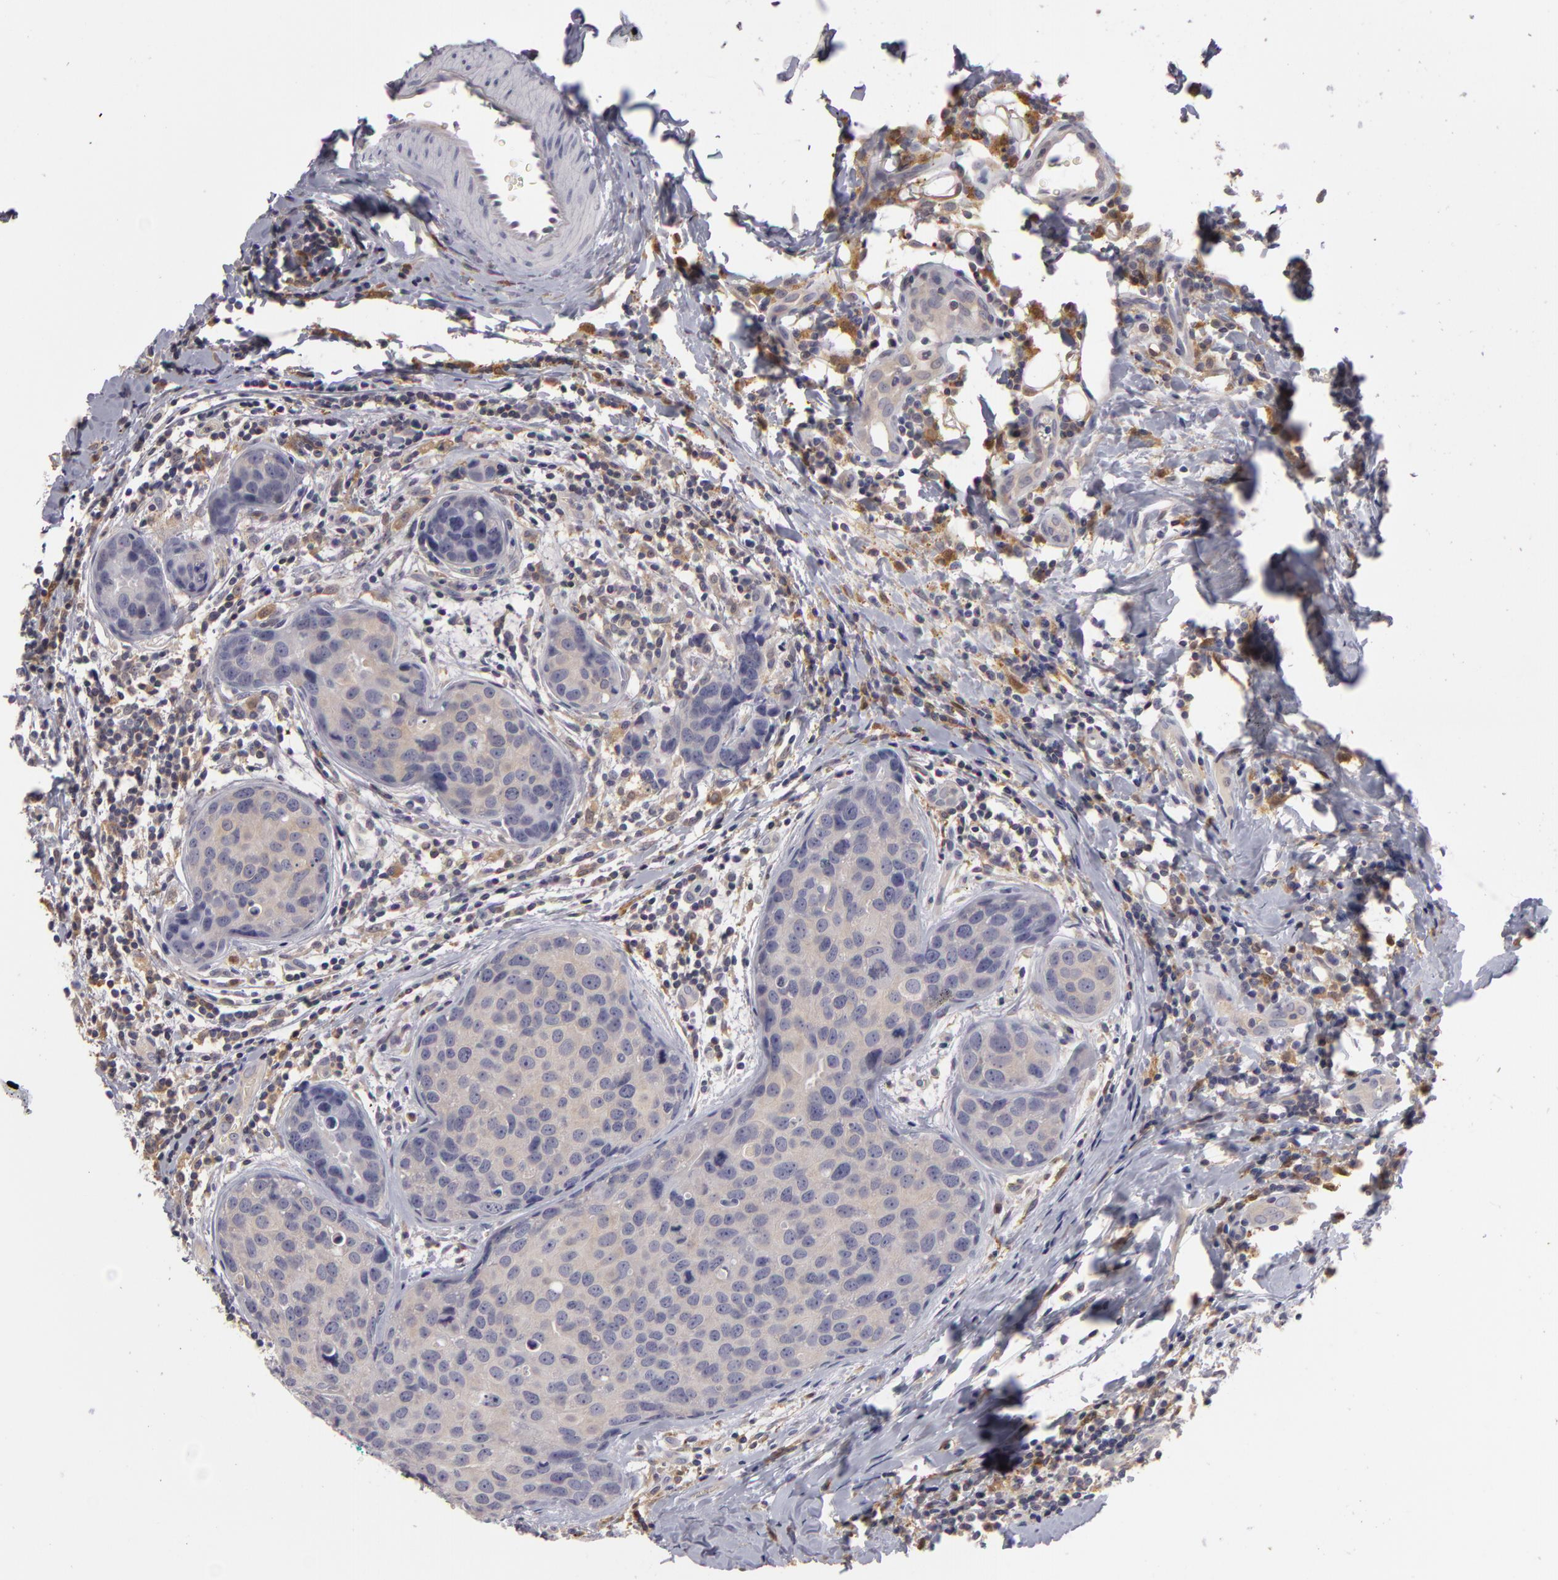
{"staining": {"intensity": "negative", "quantity": "none", "location": "none"}, "tissue": "breast cancer", "cell_type": "Tumor cells", "image_type": "cancer", "snomed": [{"axis": "morphology", "description": "Duct carcinoma"}, {"axis": "topography", "description": "Breast"}], "caption": "This is an immunohistochemistry (IHC) micrograph of human breast cancer (intraductal carcinoma). There is no expression in tumor cells.", "gene": "GNPDA1", "patient": {"sex": "female", "age": 24}}